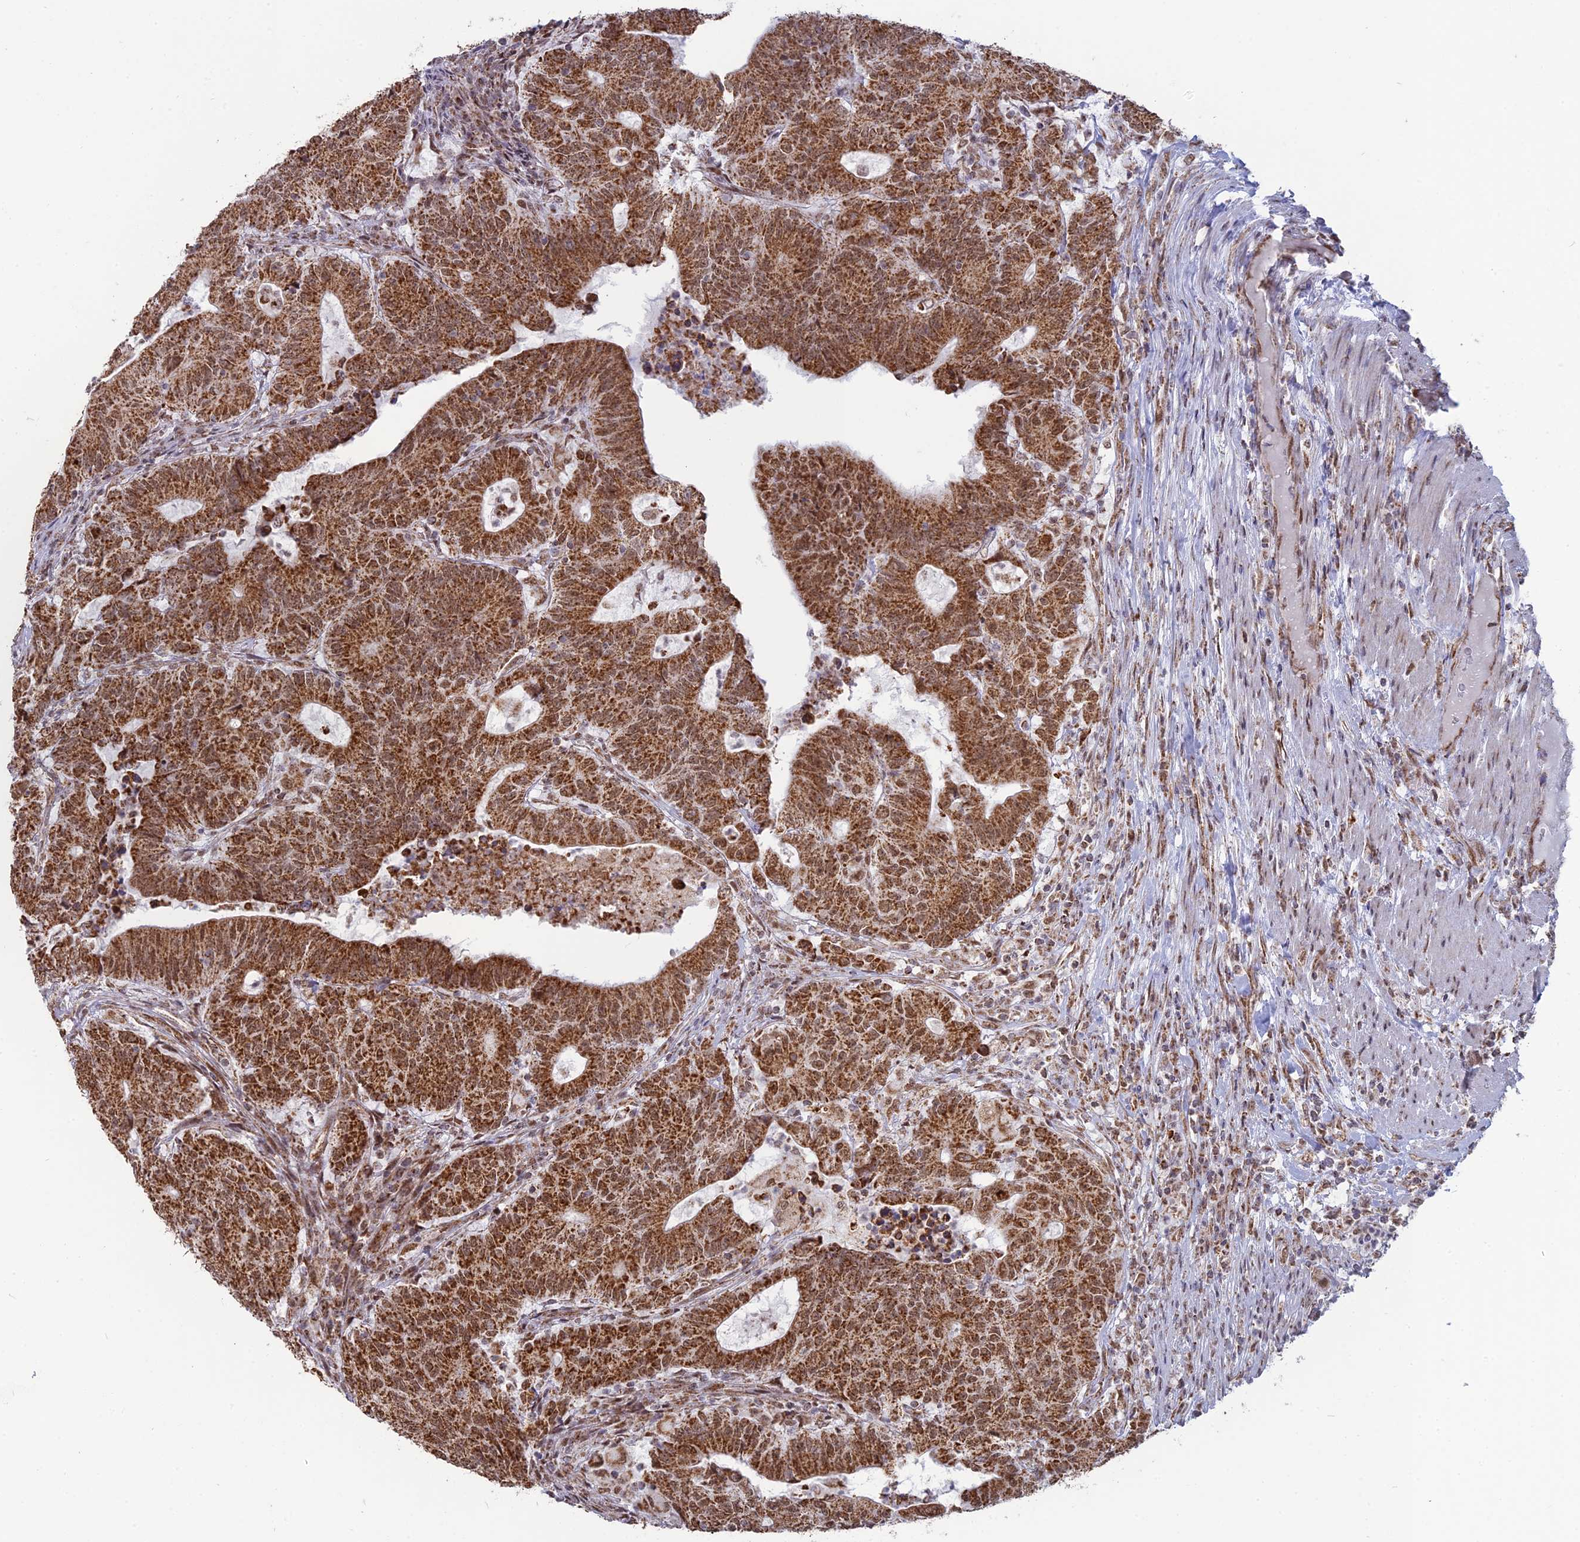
{"staining": {"intensity": "strong", "quantity": ">75%", "location": "cytoplasmic/membranous"}, "tissue": "colorectal cancer", "cell_type": "Tumor cells", "image_type": "cancer", "snomed": [{"axis": "morphology", "description": "Adenocarcinoma, NOS"}, {"axis": "topography", "description": "Colon"}], "caption": "This is a photomicrograph of immunohistochemistry staining of colorectal cancer, which shows strong positivity in the cytoplasmic/membranous of tumor cells.", "gene": "ARHGAP40", "patient": {"sex": "female", "age": 75}}